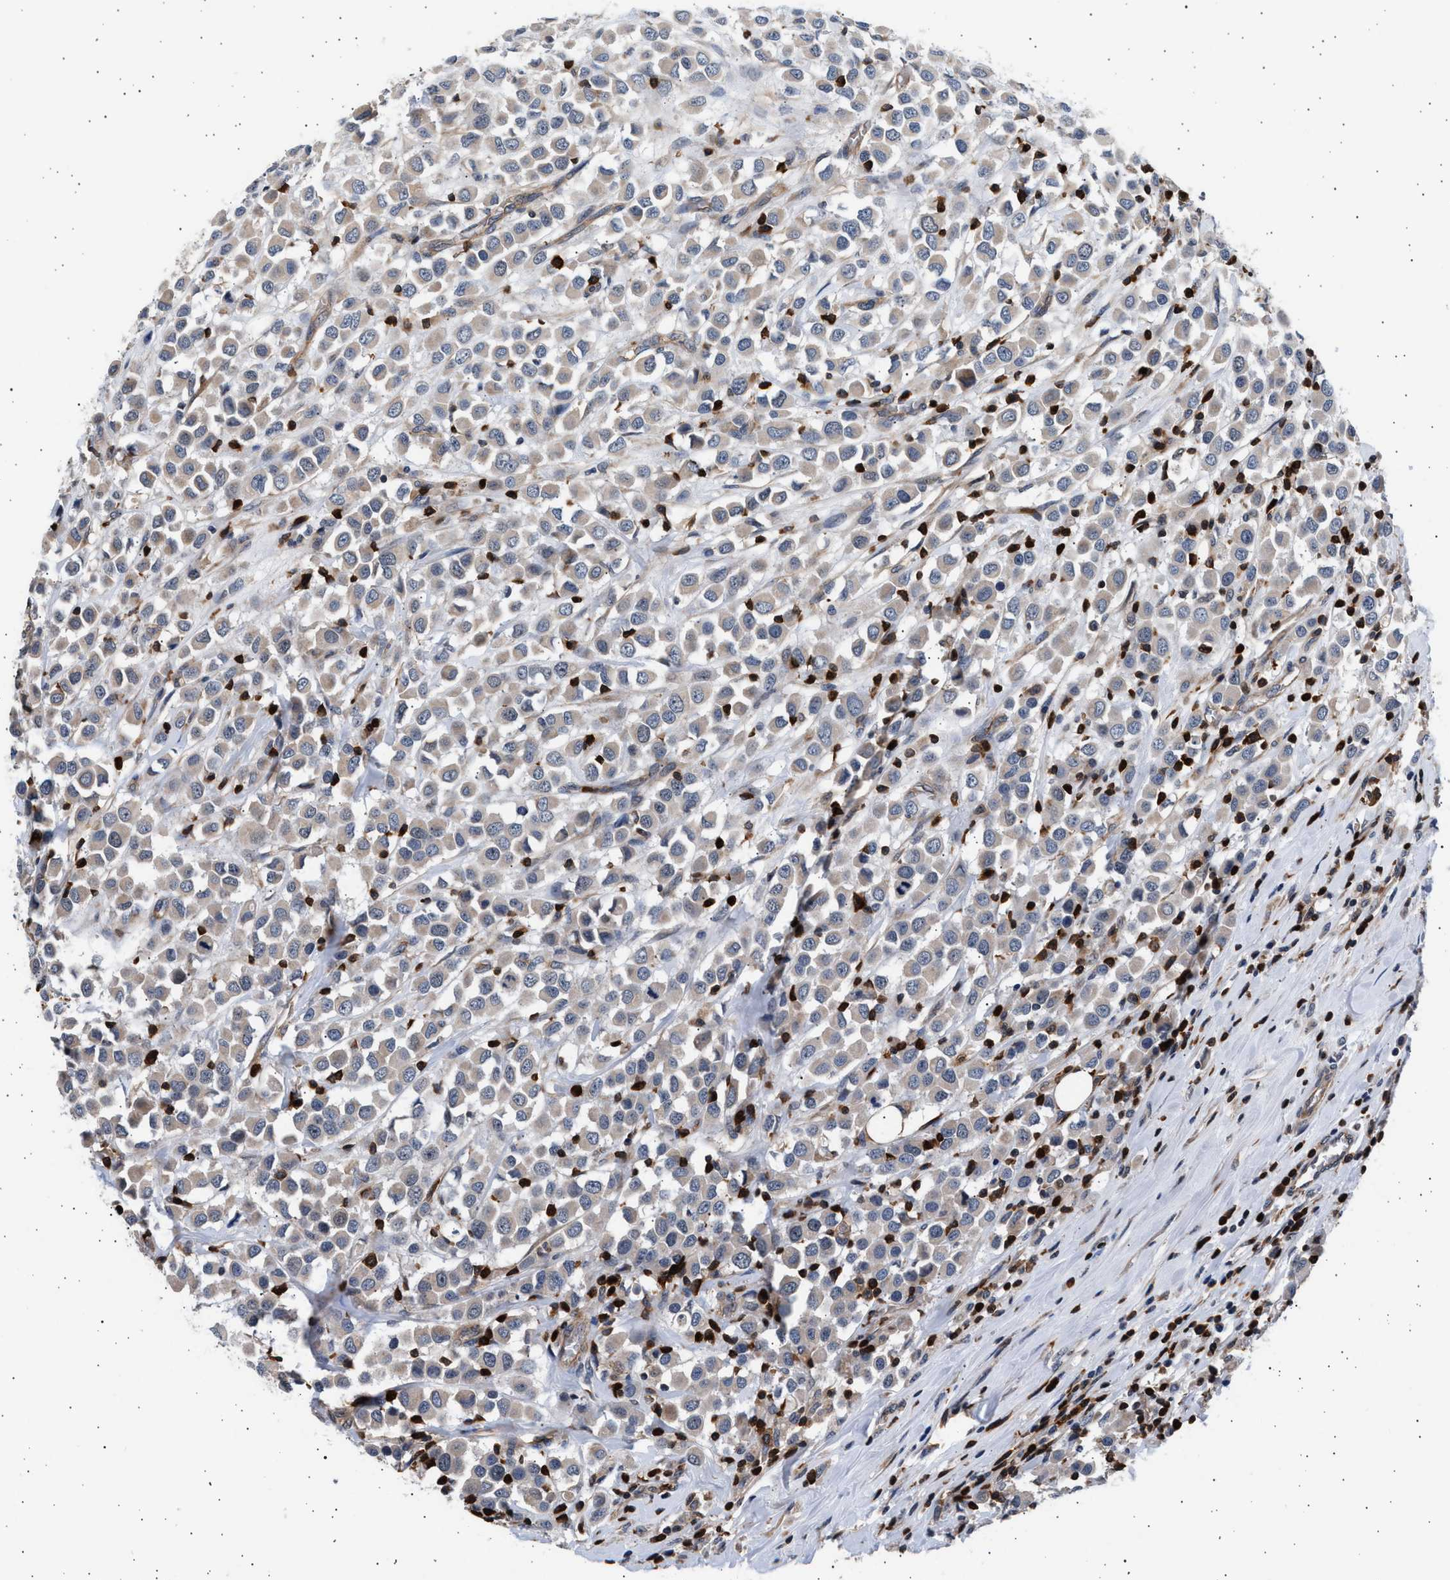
{"staining": {"intensity": "negative", "quantity": "none", "location": "none"}, "tissue": "breast cancer", "cell_type": "Tumor cells", "image_type": "cancer", "snomed": [{"axis": "morphology", "description": "Duct carcinoma"}, {"axis": "topography", "description": "Breast"}], "caption": "Breast cancer was stained to show a protein in brown. There is no significant staining in tumor cells.", "gene": "GRAP2", "patient": {"sex": "female", "age": 61}}